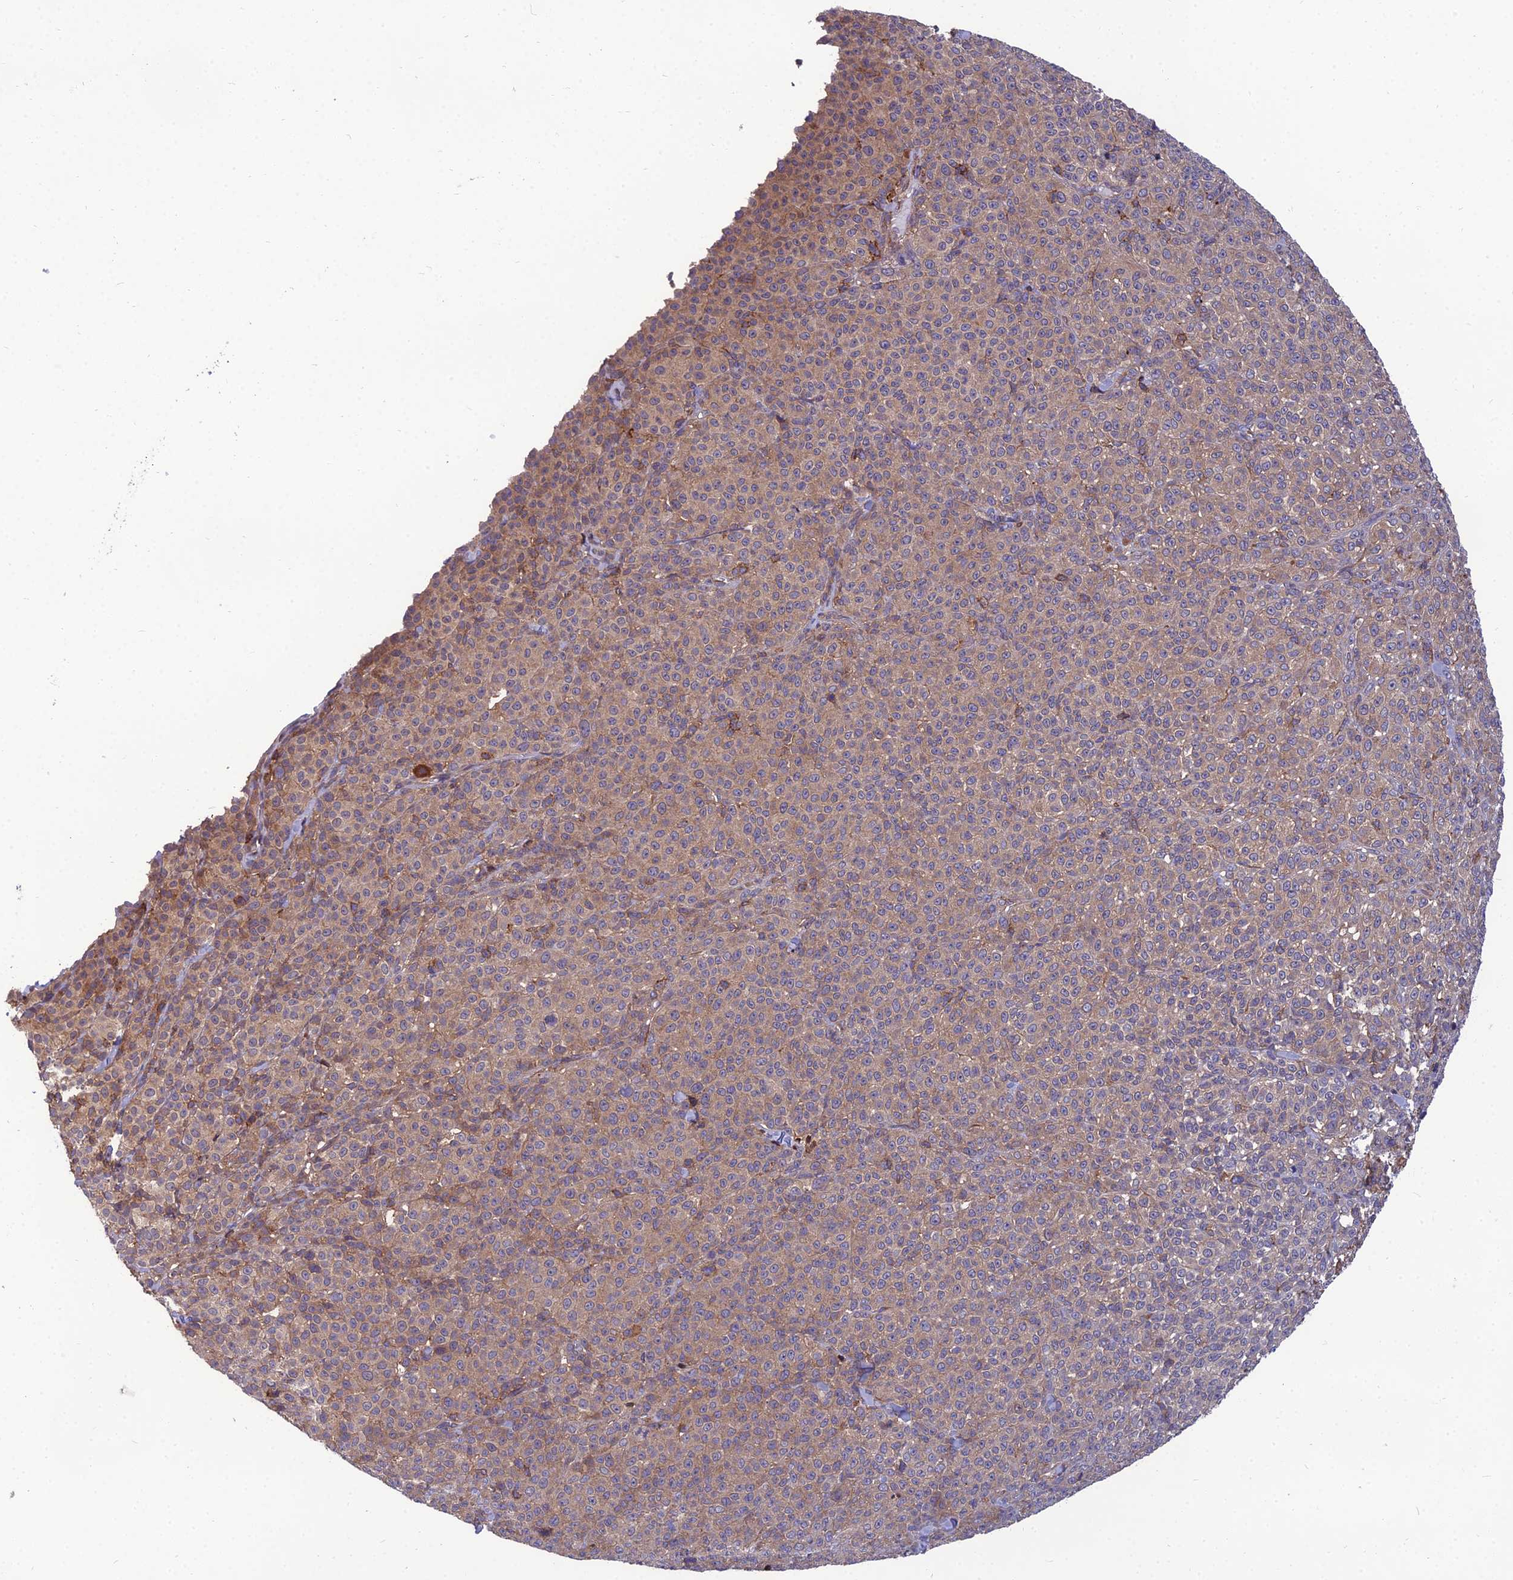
{"staining": {"intensity": "weak", "quantity": "25%-75%", "location": "cytoplasmic/membranous"}, "tissue": "melanoma", "cell_type": "Tumor cells", "image_type": "cancer", "snomed": [{"axis": "morphology", "description": "Normal tissue, NOS"}, {"axis": "morphology", "description": "Malignant melanoma, NOS"}, {"axis": "topography", "description": "Skin"}], "caption": "Tumor cells display low levels of weak cytoplasmic/membranous positivity in approximately 25%-75% of cells in malignant melanoma.", "gene": "UMAD1", "patient": {"sex": "female", "age": 34}}